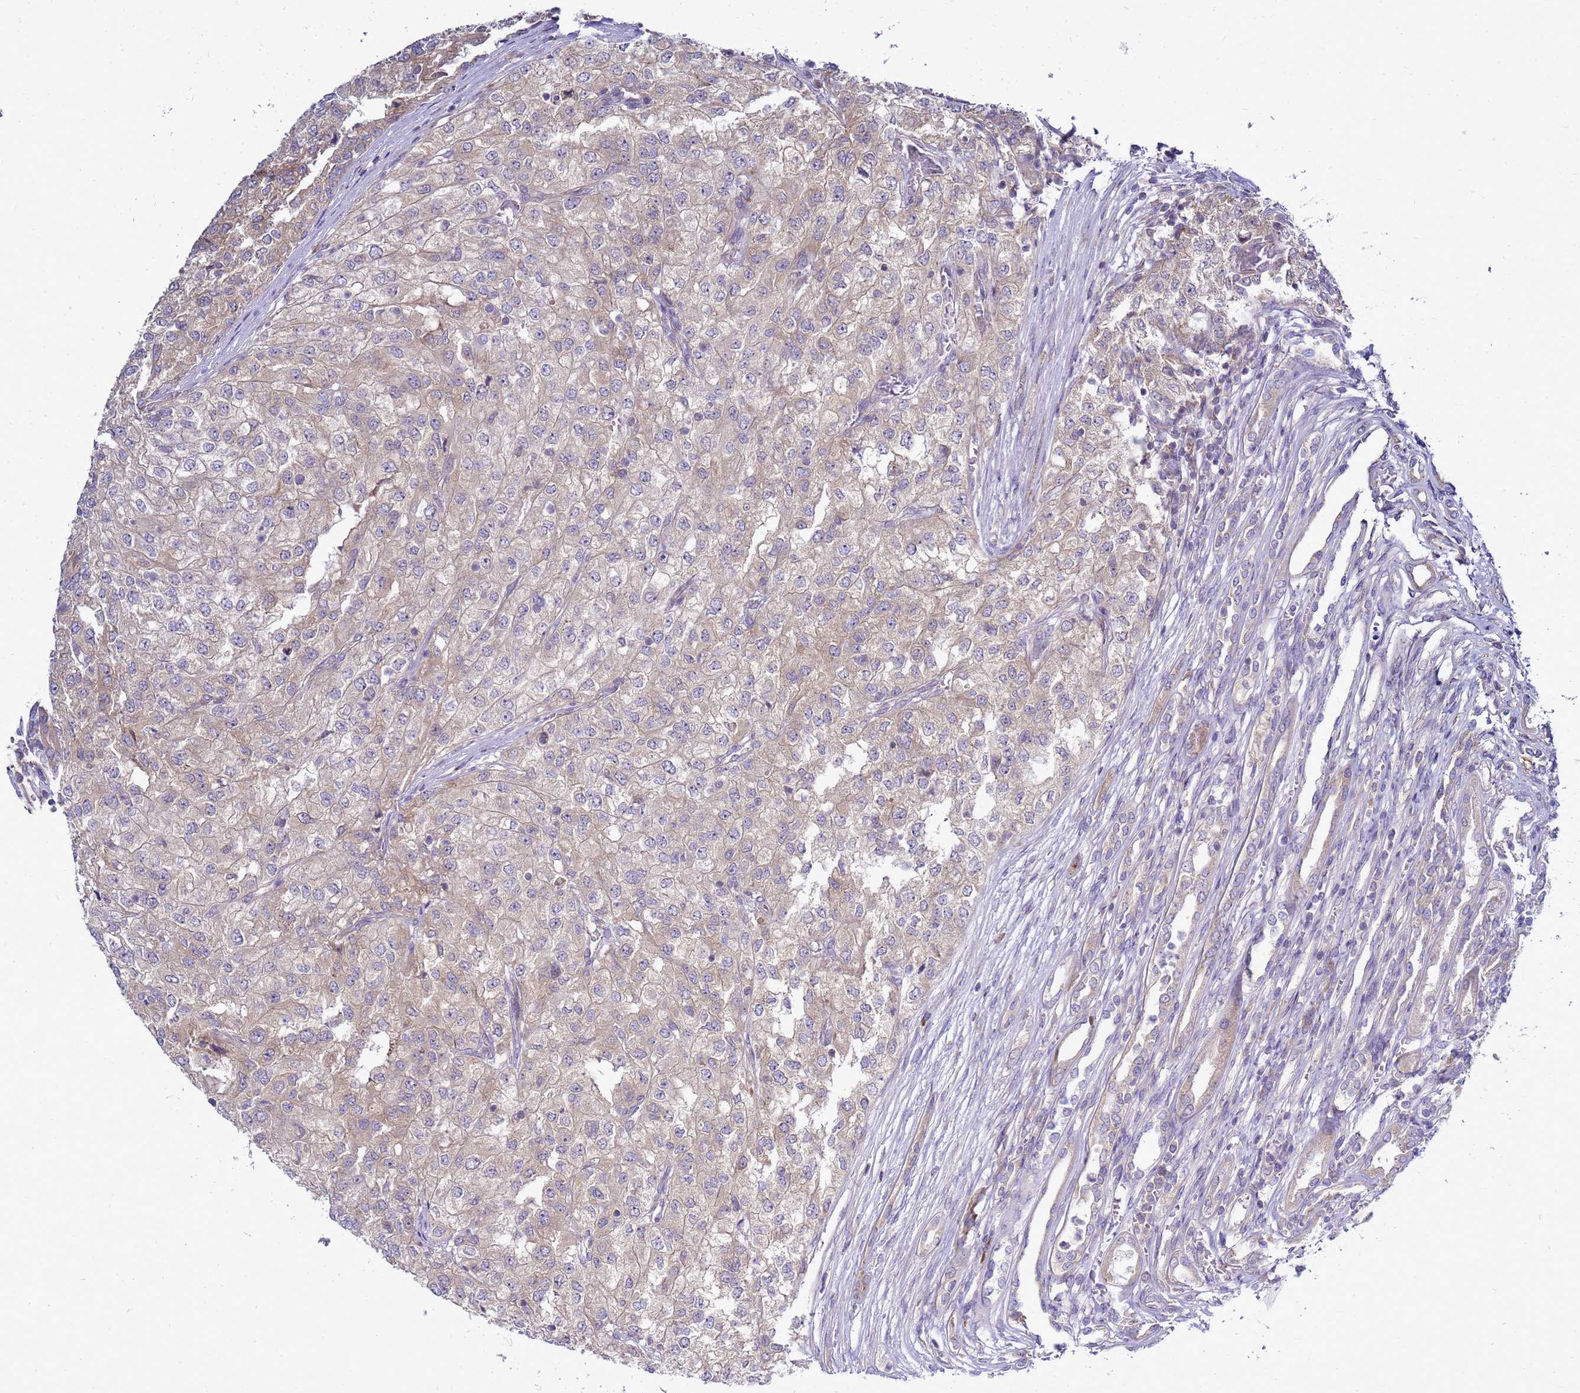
{"staining": {"intensity": "weak", "quantity": "25%-75%", "location": "cytoplasmic/membranous"}, "tissue": "renal cancer", "cell_type": "Tumor cells", "image_type": "cancer", "snomed": [{"axis": "morphology", "description": "Adenocarcinoma, NOS"}, {"axis": "topography", "description": "Kidney"}], "caption": "This histopathology image exhibits immunohistochemistry (IHC) staining of adenocarcinoma (renal), with low weak cytoplasmic/membranous expression in approximately 25%-75% of tumor cells.", "gene": "MON1B", "patient": {"sex": "female", "age": 54}}